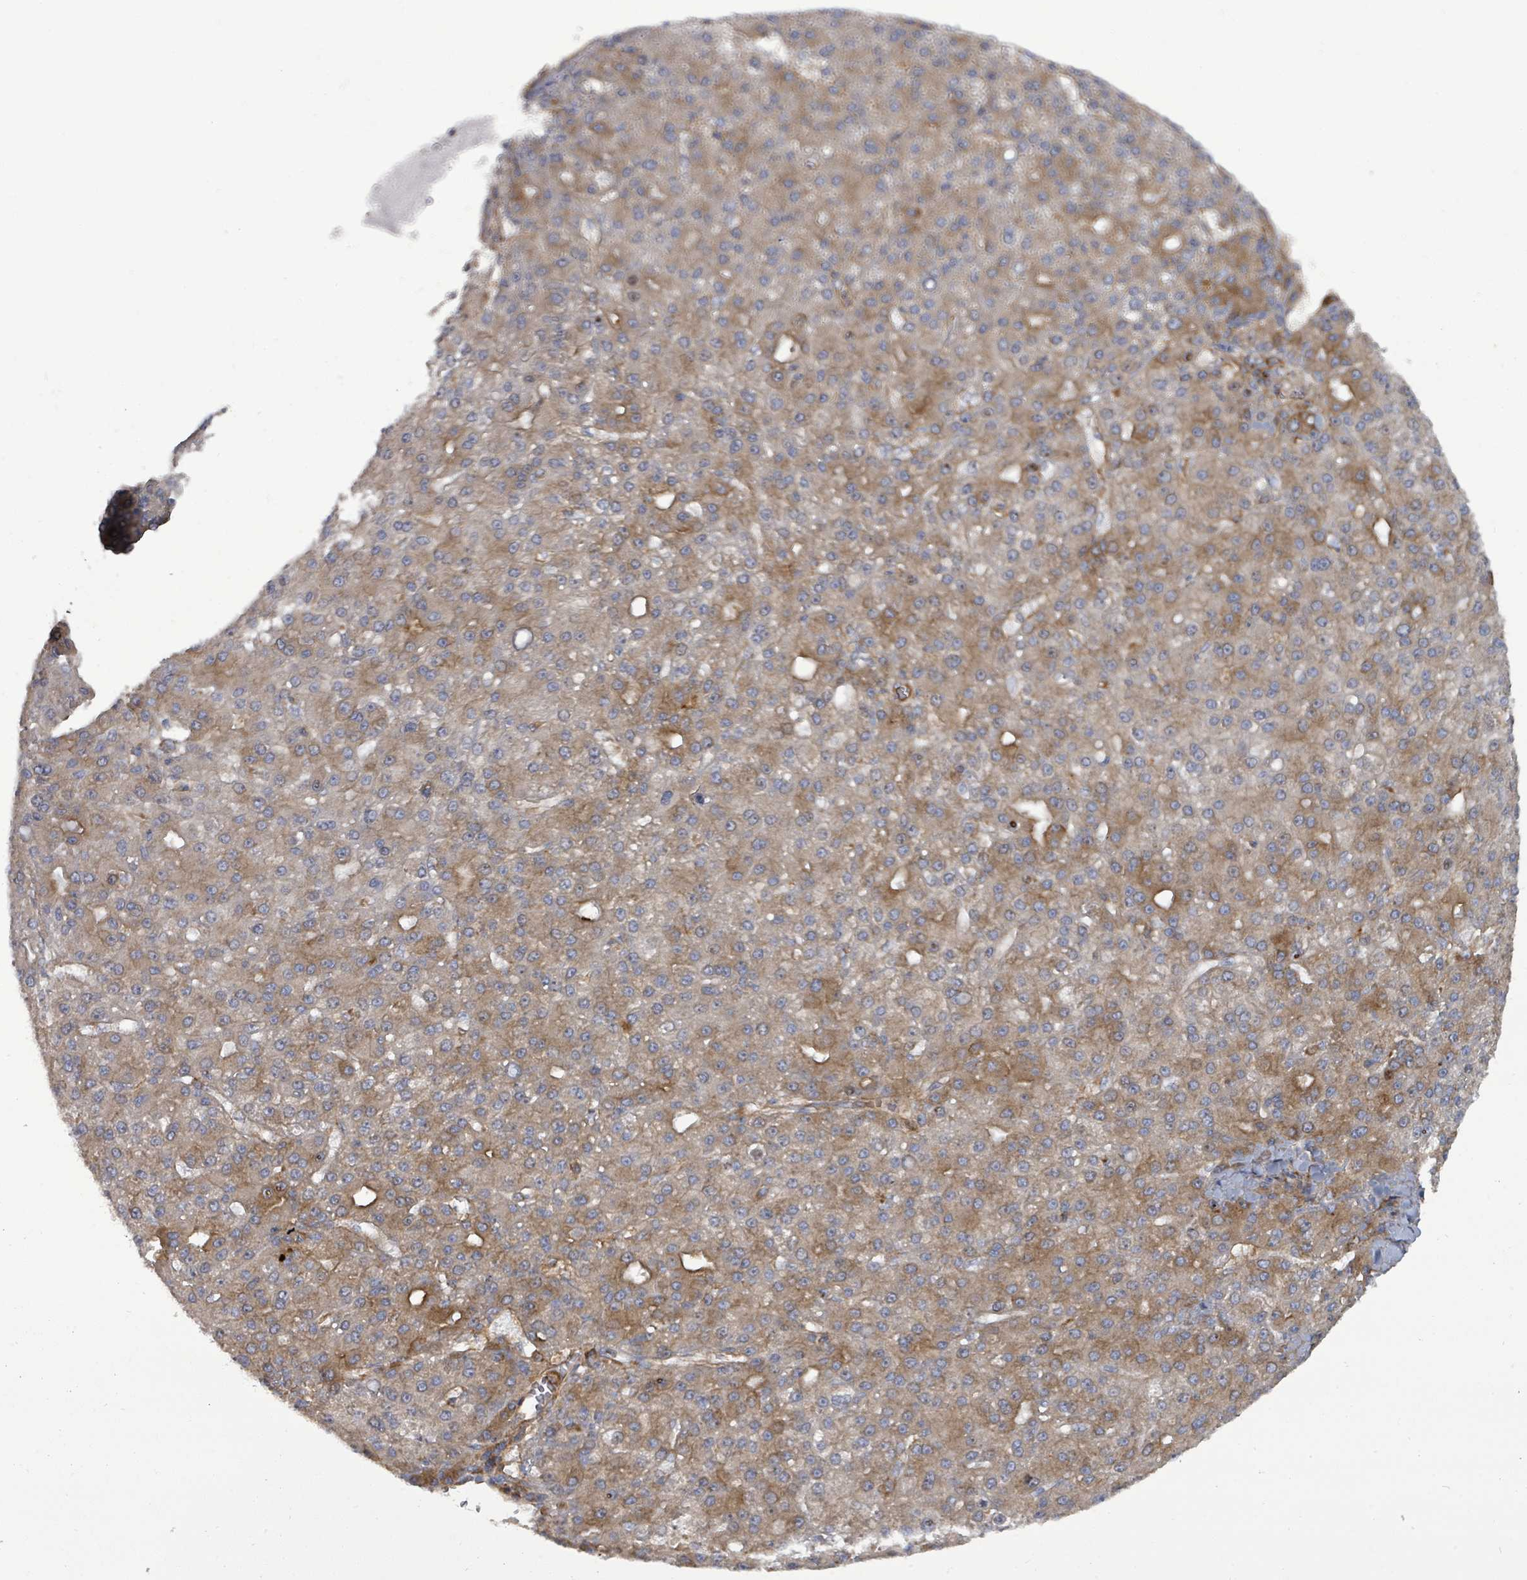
{"staining": {"intensity": "moderate", "quantity": "25%-75%", "location": "cytoplasmic/membranous"}, "tissue": "liver cancer", "cell_type": "Tumor cells", "image_type": "cancer", "snomed": [{"axis": "morphology", "description": "Carcinoma, Hepatocellular, NOS"}, {"axis": "topography", "description": "Liver"}], "caption": "Liver cancer was stained to show a protein in brown. There is medium levels of moderate cytoplasmic/membranous positivity in approximately 25%-75% of tumor cells.", "gene": "EIF3C", "patient": {"sex": "male", "age": 67}}